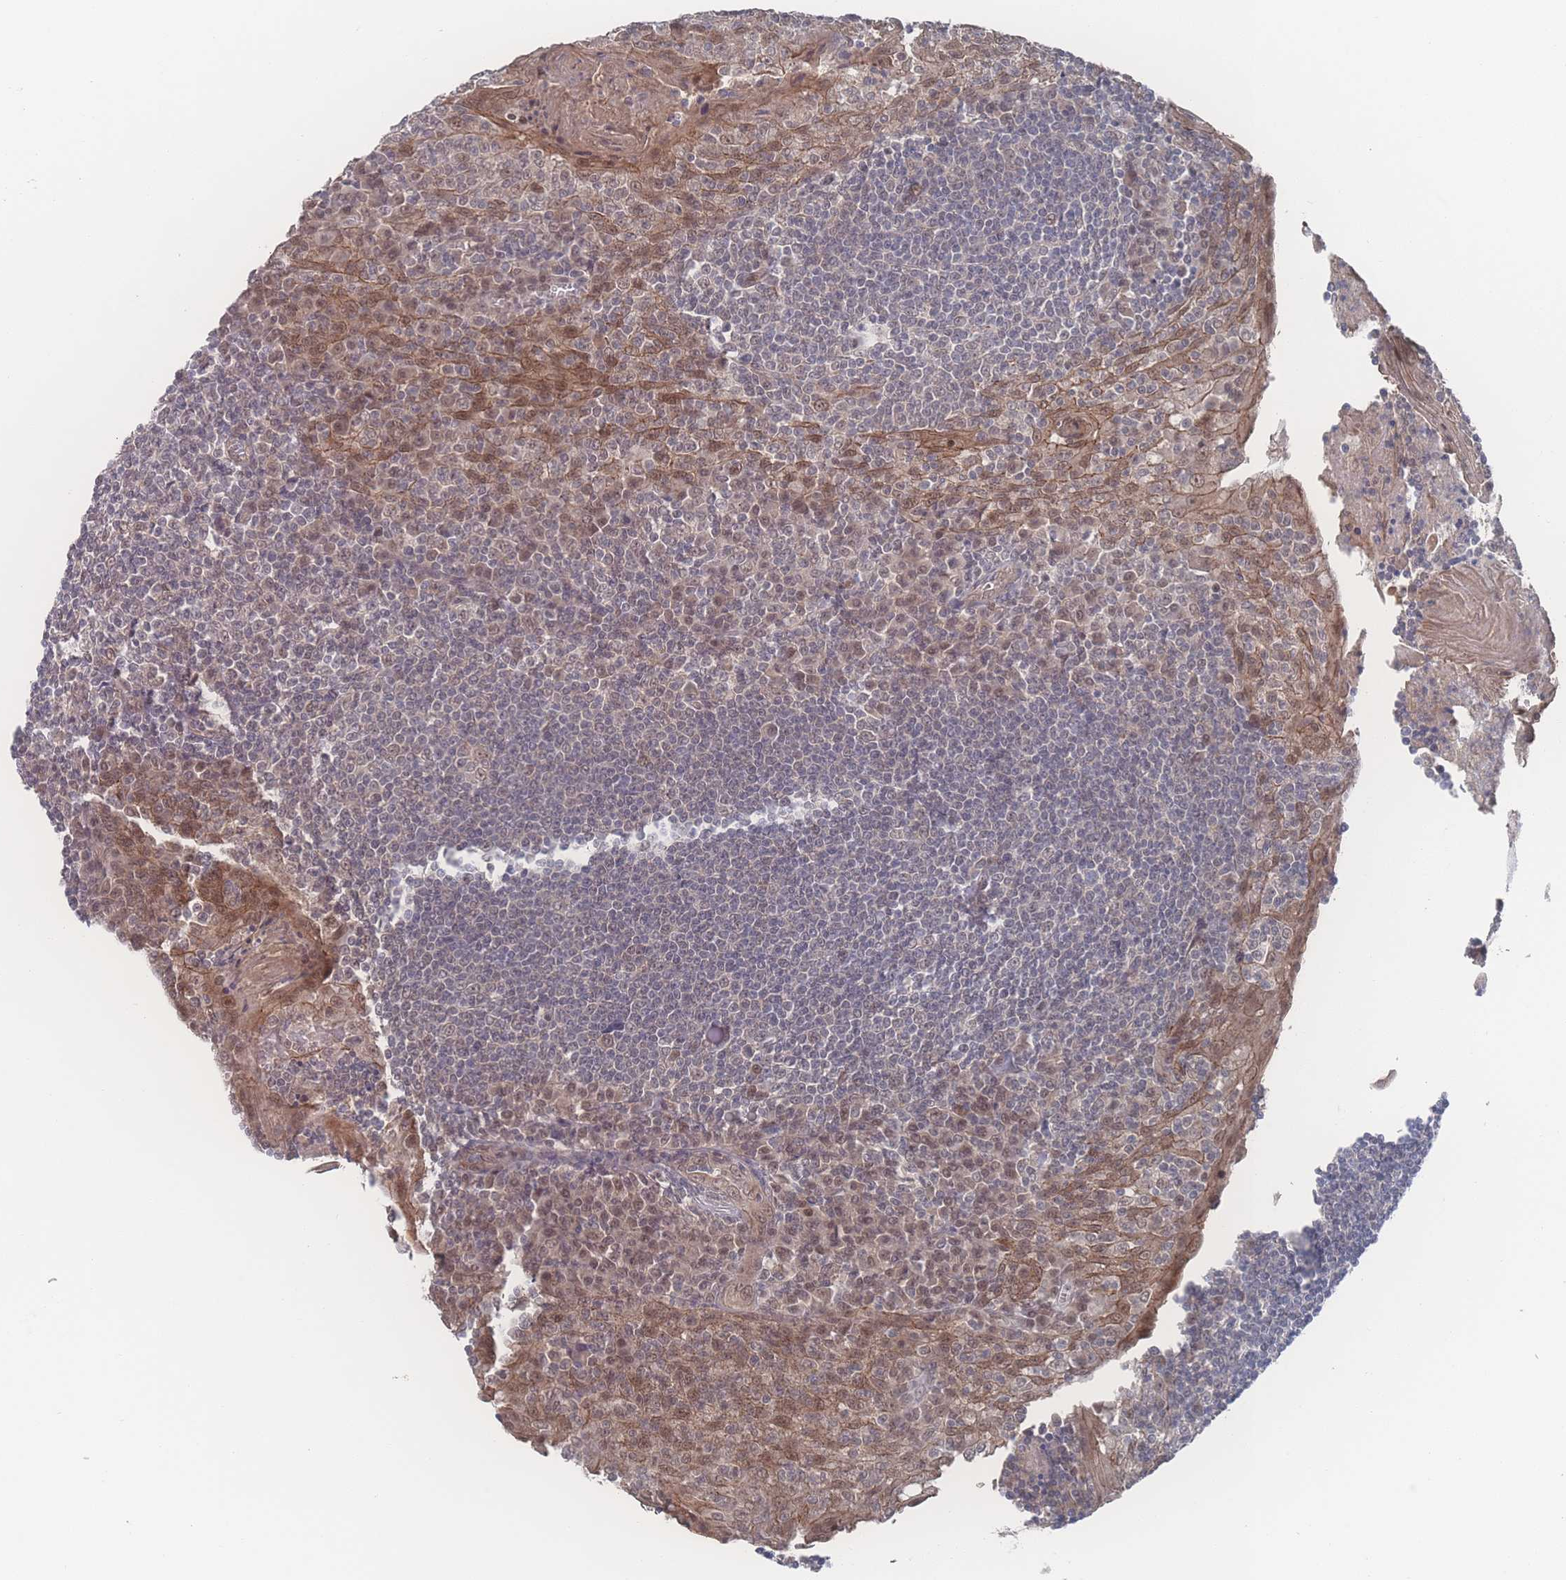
{"staining": {"intensity": "weak", "quantity": "25%-75%", "location": "nuclear"}, "tissue": "tonsil", "cell_type": "Germinal center cells", "image_type": "normal", "snomed": [{"axis": "morphology", "description": "Normal tissue, NOS"}, {"axis": "topography", "description": "Tonsil"}], "caption": "A high-resolution image shows IHC staining of normal tonsil, which shows weak nuclear positivity in about 25%-75% of germinal center cells.", "gene": "NBEAL1", "patient": {"sex": "male", "age": 27}}